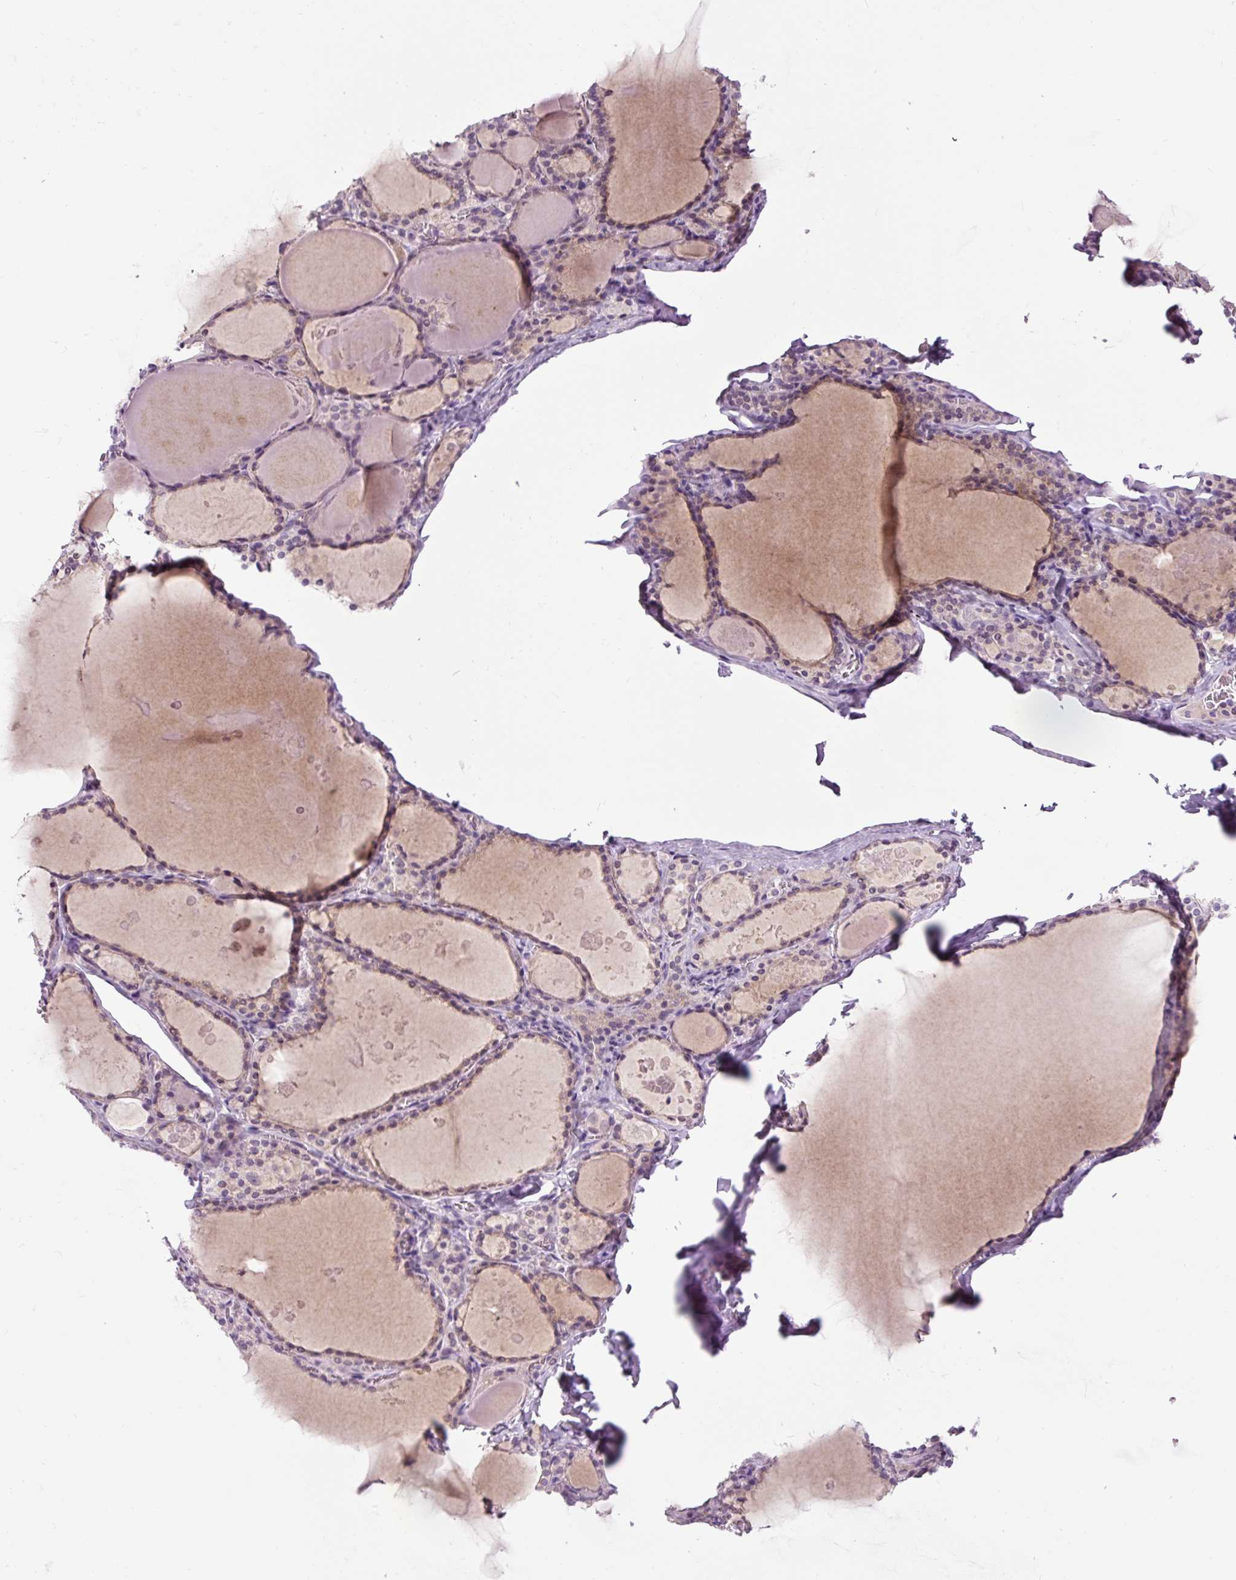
{"staining": {"intensity": "weak", "quantity": "25%-75%", "location": "cytoplasmic/membranous"}, "tissue": "thyroid gland", "cell_type": "Glandular cells", "image_type": "normal", "snomed": [{"axis": "morphology", "description": "Normal tissue, NOS"}, {"axis": "topography", "description": "Thyroid gland"}], "caption": "A low amount of weak cytoplasmic/membranous staining is appreciated in approximately 25%-75% of glandular cells in unremarkable thyroid gland.", "gene": "FABP7", "patient": {"sex": "male", "age": 56}}